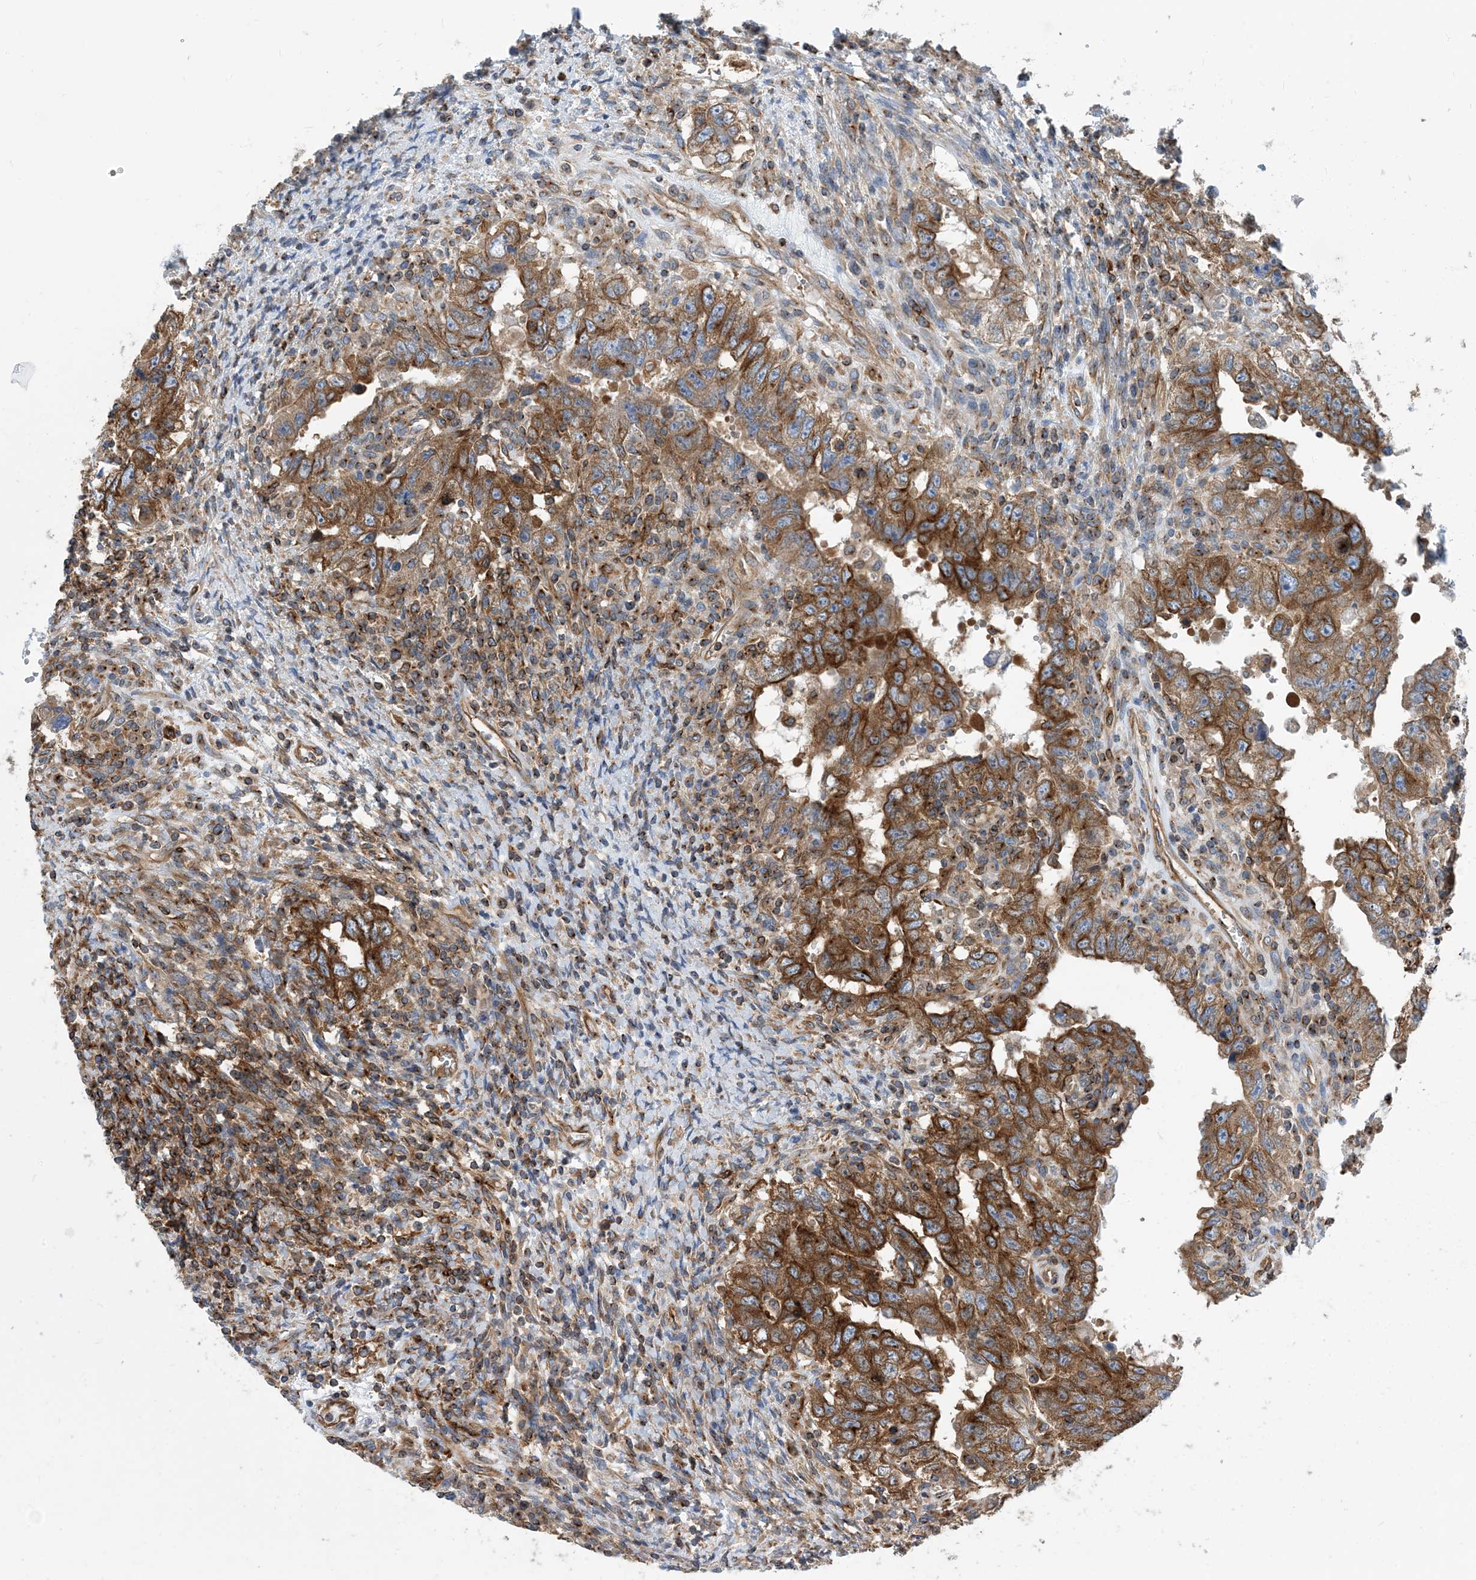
{"staining": {"intensity": "strong", "quantity": ">75%", "location": "cytoplasmic/membranous"}, "tissue": "testis cancer", "cell_type": "Tumor cells", "image_type": "cancer", "snomed": [{"axis": "morphology", "description": "Carcinoma, Embryonal, NOS"}, {"axis": "topography", "description": "Testis"}], "caption": "Protein expression analysis of testis cancer (embryonal carcinoma) exhibits strong cytoplasmic/membranous positivity in approximately >75% of tumor cells.", "gene": "DYNC1LI1", "patient": {"sex": "male", "age": 26}}